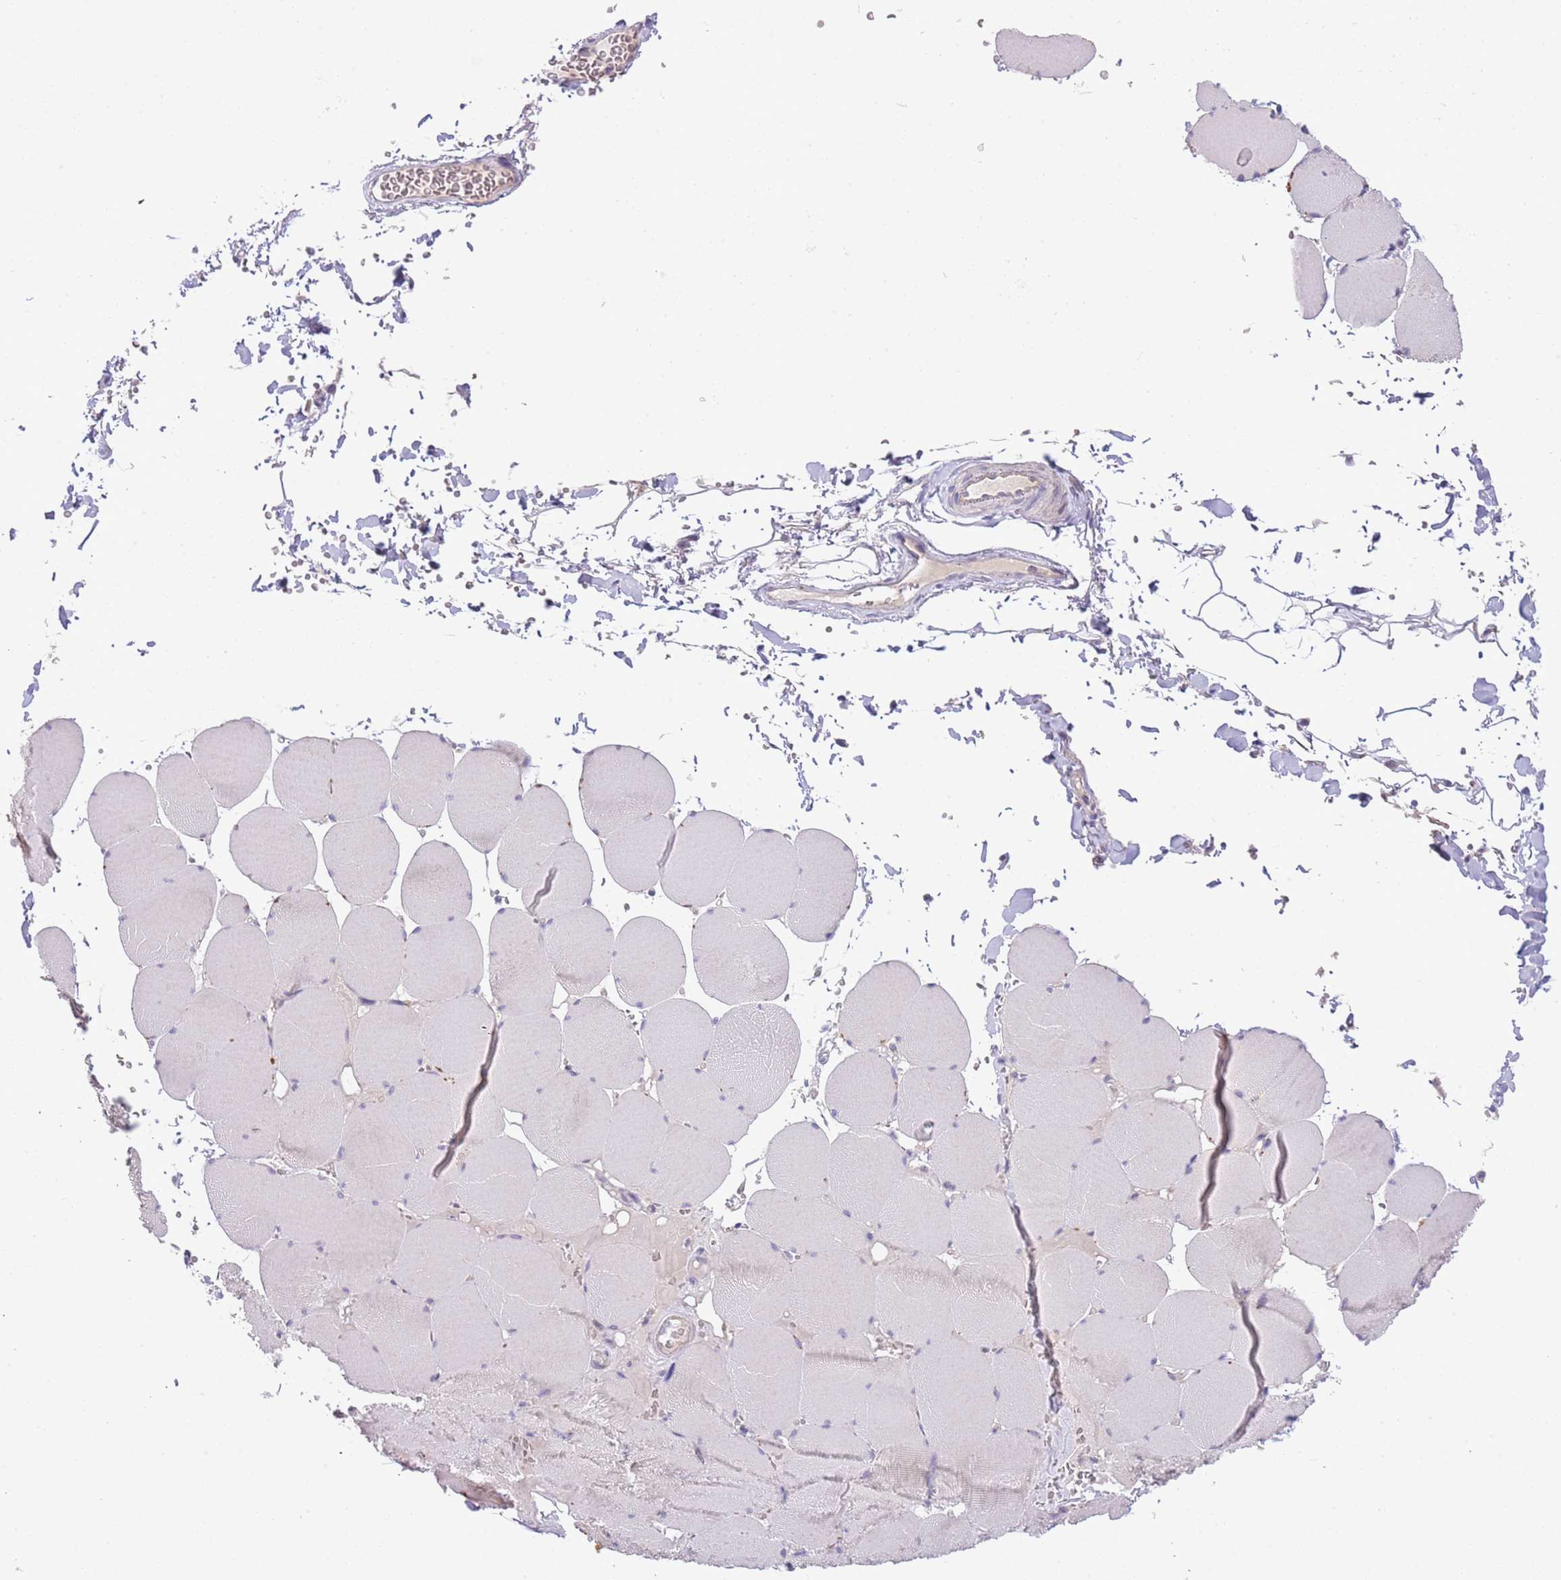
{"staining": {"intensity": "negative", "quantity": "none", "location": "none"}, "tissue": "skeletal muscle", "cell_type": "Myocytes", "image_type": "normal", "snomed": [{"axis": "morphology", "description": "Normal tissue, NOS"}, {"axis": "topography", "description": "Skeletal muscle"}, {"axis": "topography", "description": "Head-Neck"}], "caption": "A high-resolution micrograph shows immunohistochemistry staining of unremarkable skeletal muscle, which exhibits no significant staining in myocytes.", "gene": "ABHD17A", "patient": {"sex": "male", "age": 66}}